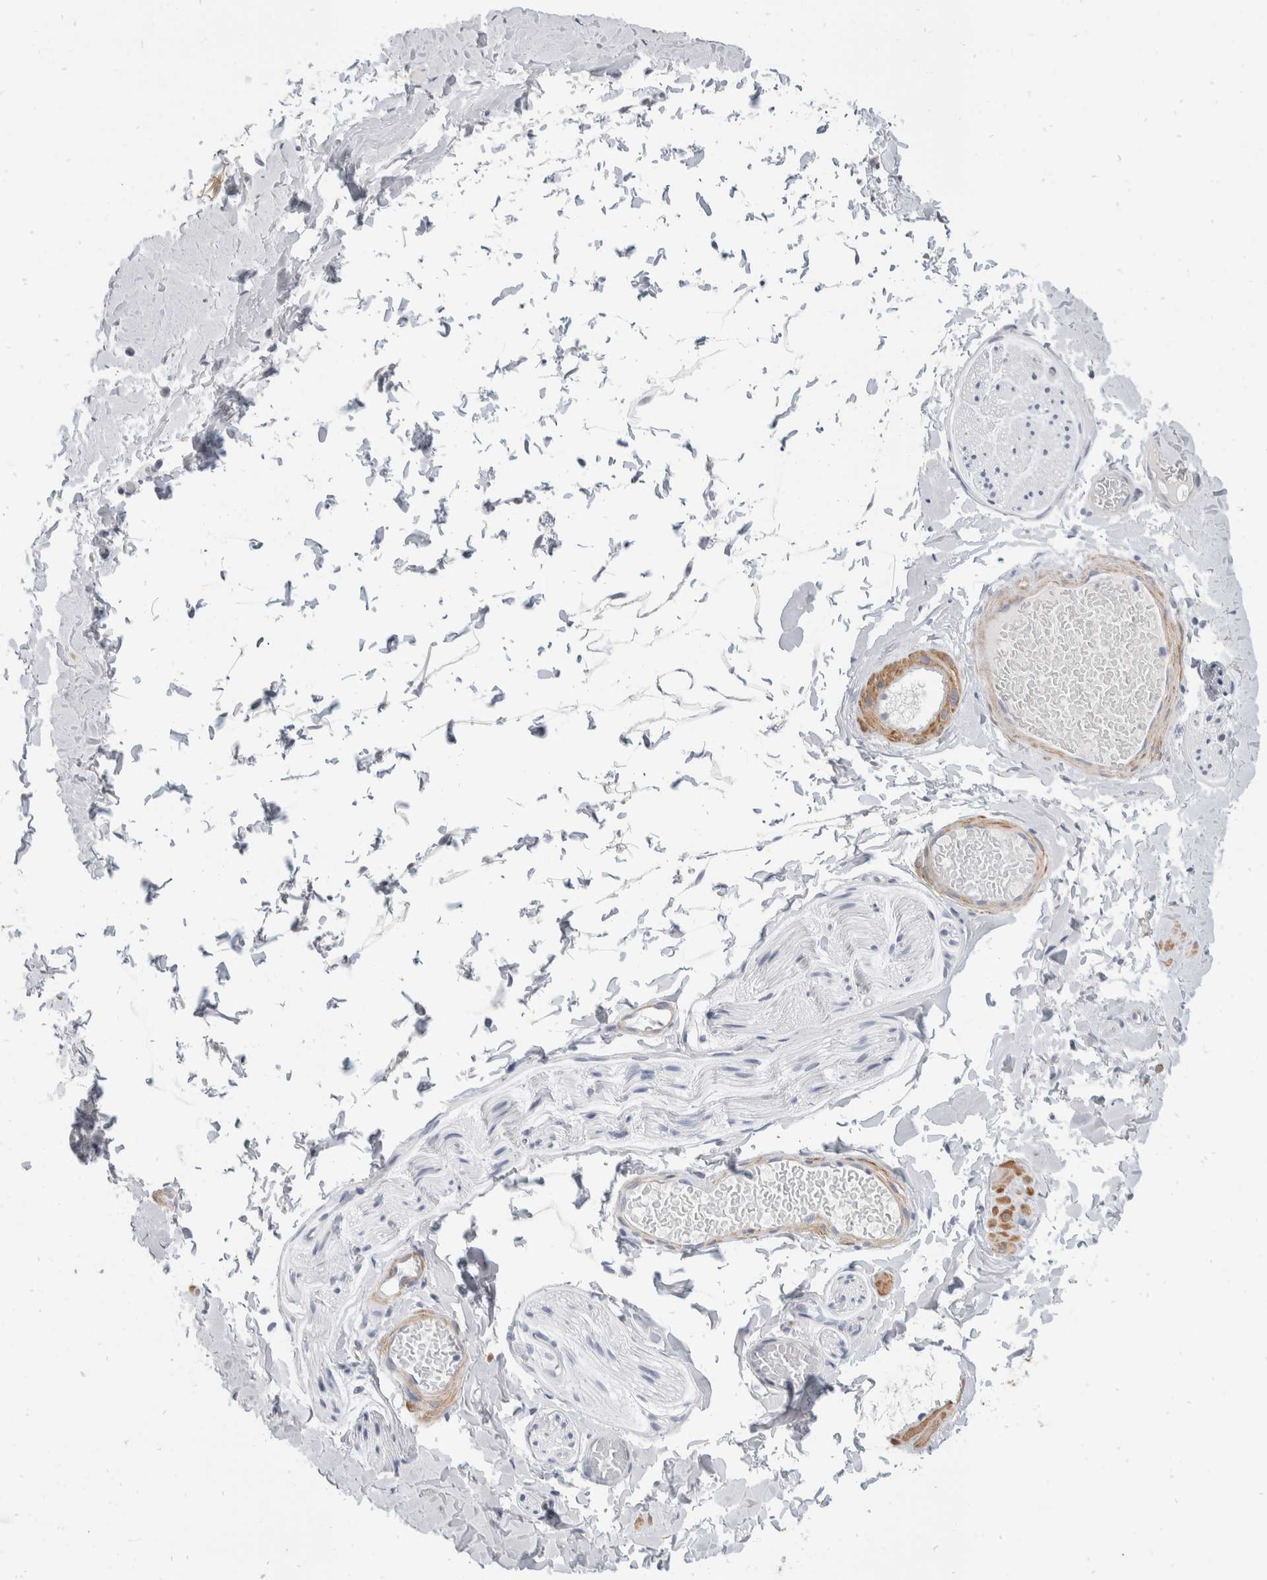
{"staining": {"intensity": "negative", "quantity": "none", "location": "none"}, "tissue": "adipose tissue", "cell_type": "Adipocytes", "image_type": "normal", "snomed": [{"axis": "morphology", "description": "Normal tissue, NOS"}, {"axis": "topography", "description": "Adipose tissue"}, {"axis": "topography", "description": "Vascular tissue"}, {"axis": "topography", "description": "Peripheral nerve tissue"}], "caption": "Immunohistochemical staining of unremarkable adipose tissue shows no significant expression in adipocytes. Brightfield microscopy of IHC stained with DAB (brown) and hematoxylin (blue), captured at high magnification.", "gene": "CATSPERD", "patient": {"sex": "male", "age": 25}}